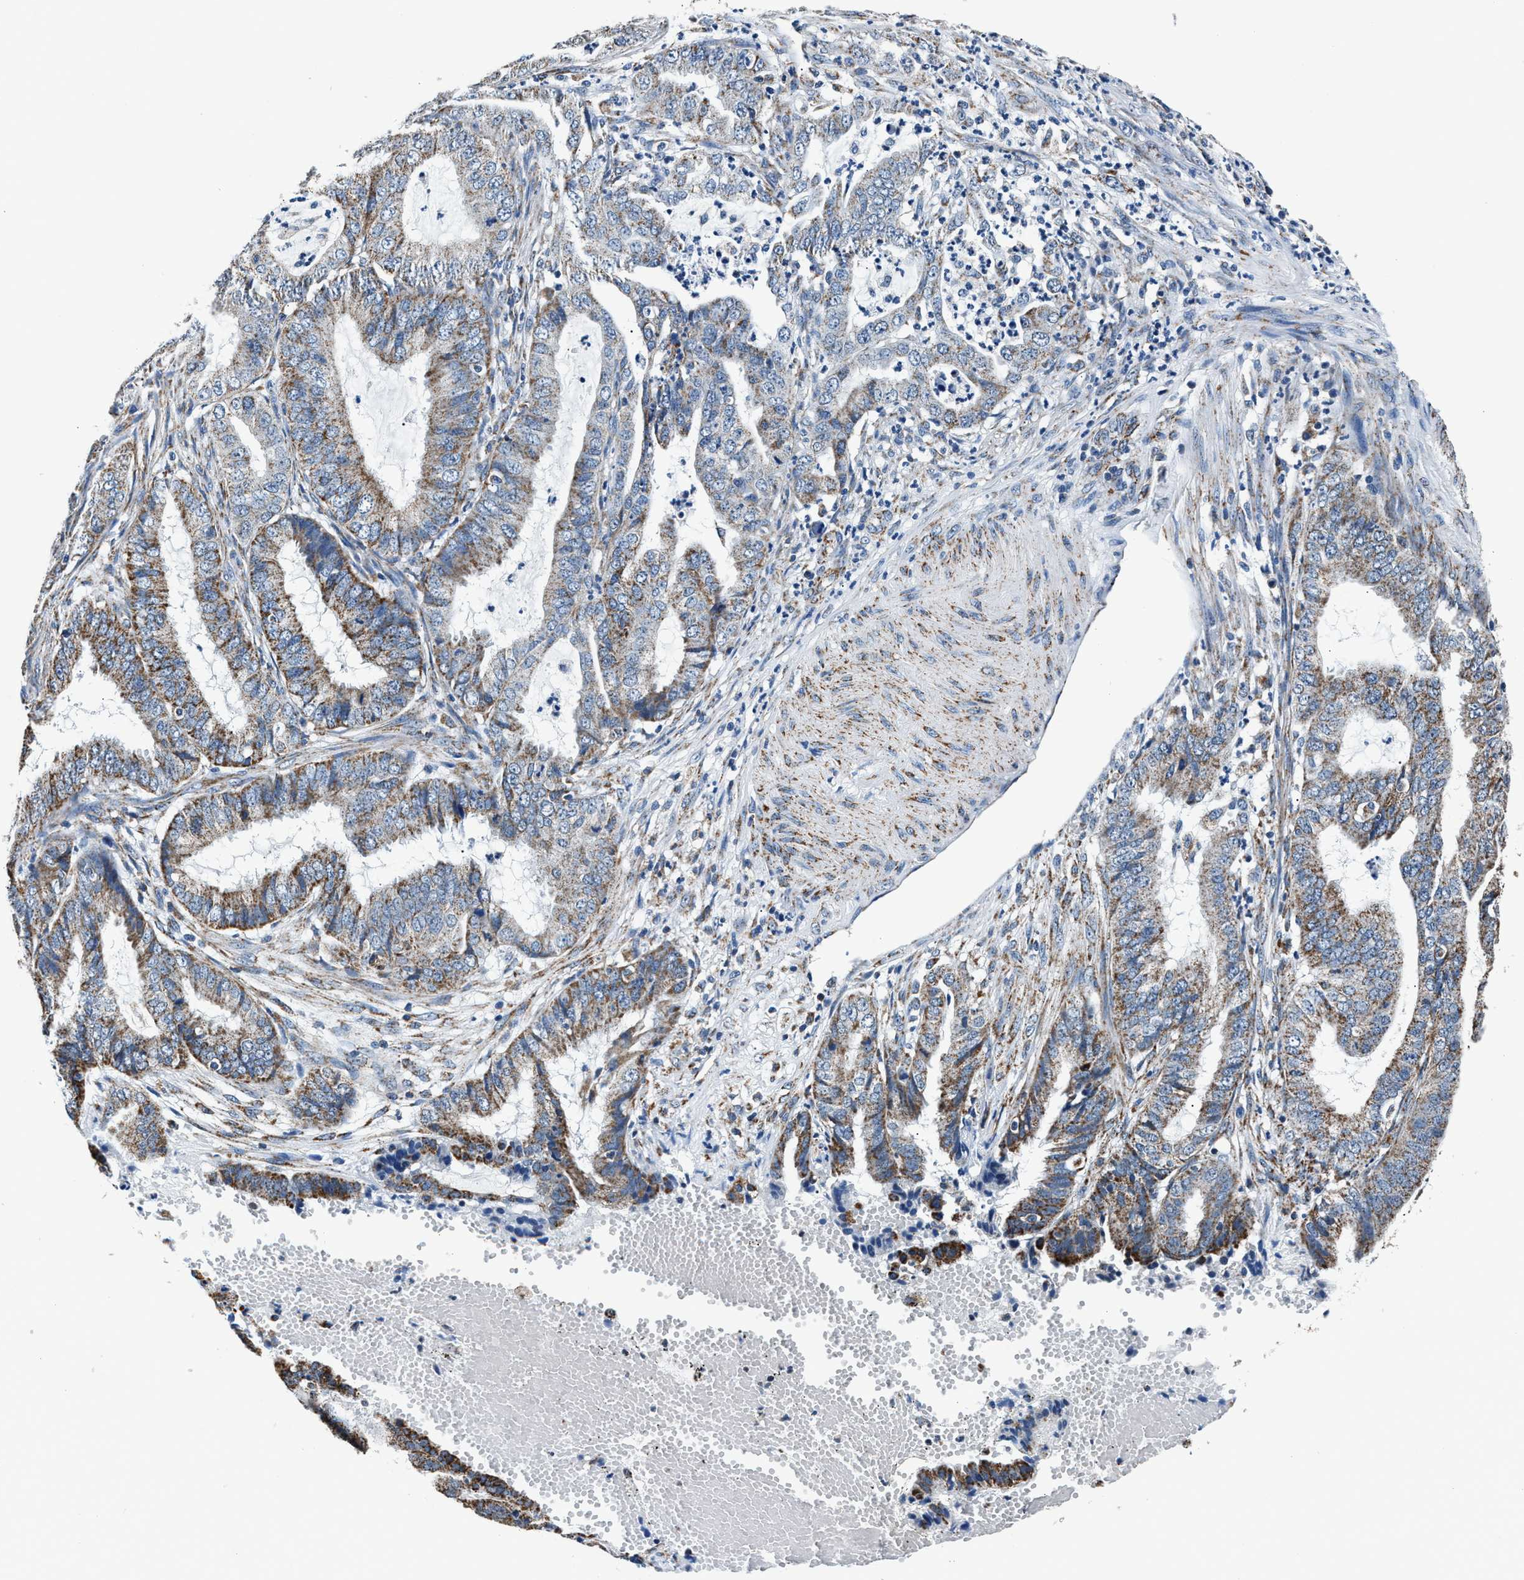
{"staining": {"intensity": "moderate", "quantity": ">75%", "location": "cytoplasmic/membranous"}, "tissue": "endometrial cancer", "cell_type": "Tumor cells", "image_type": "cancer", "snomed": [{"axis": "morphology", "description": "Adenocarcinoma, NOS"}, {"axis": "topography", "description": "Endometrium"}], "caption": "Immunohistochemical staining of human endometrial cancer (adenocarcinoma) demonstrates medium levels of moderate cytoplasmic/membranous protein positivity in approximately >75% of tumor cells.", "gene": "HIBADH", "patient": {"sex": "female", "age": 51}}